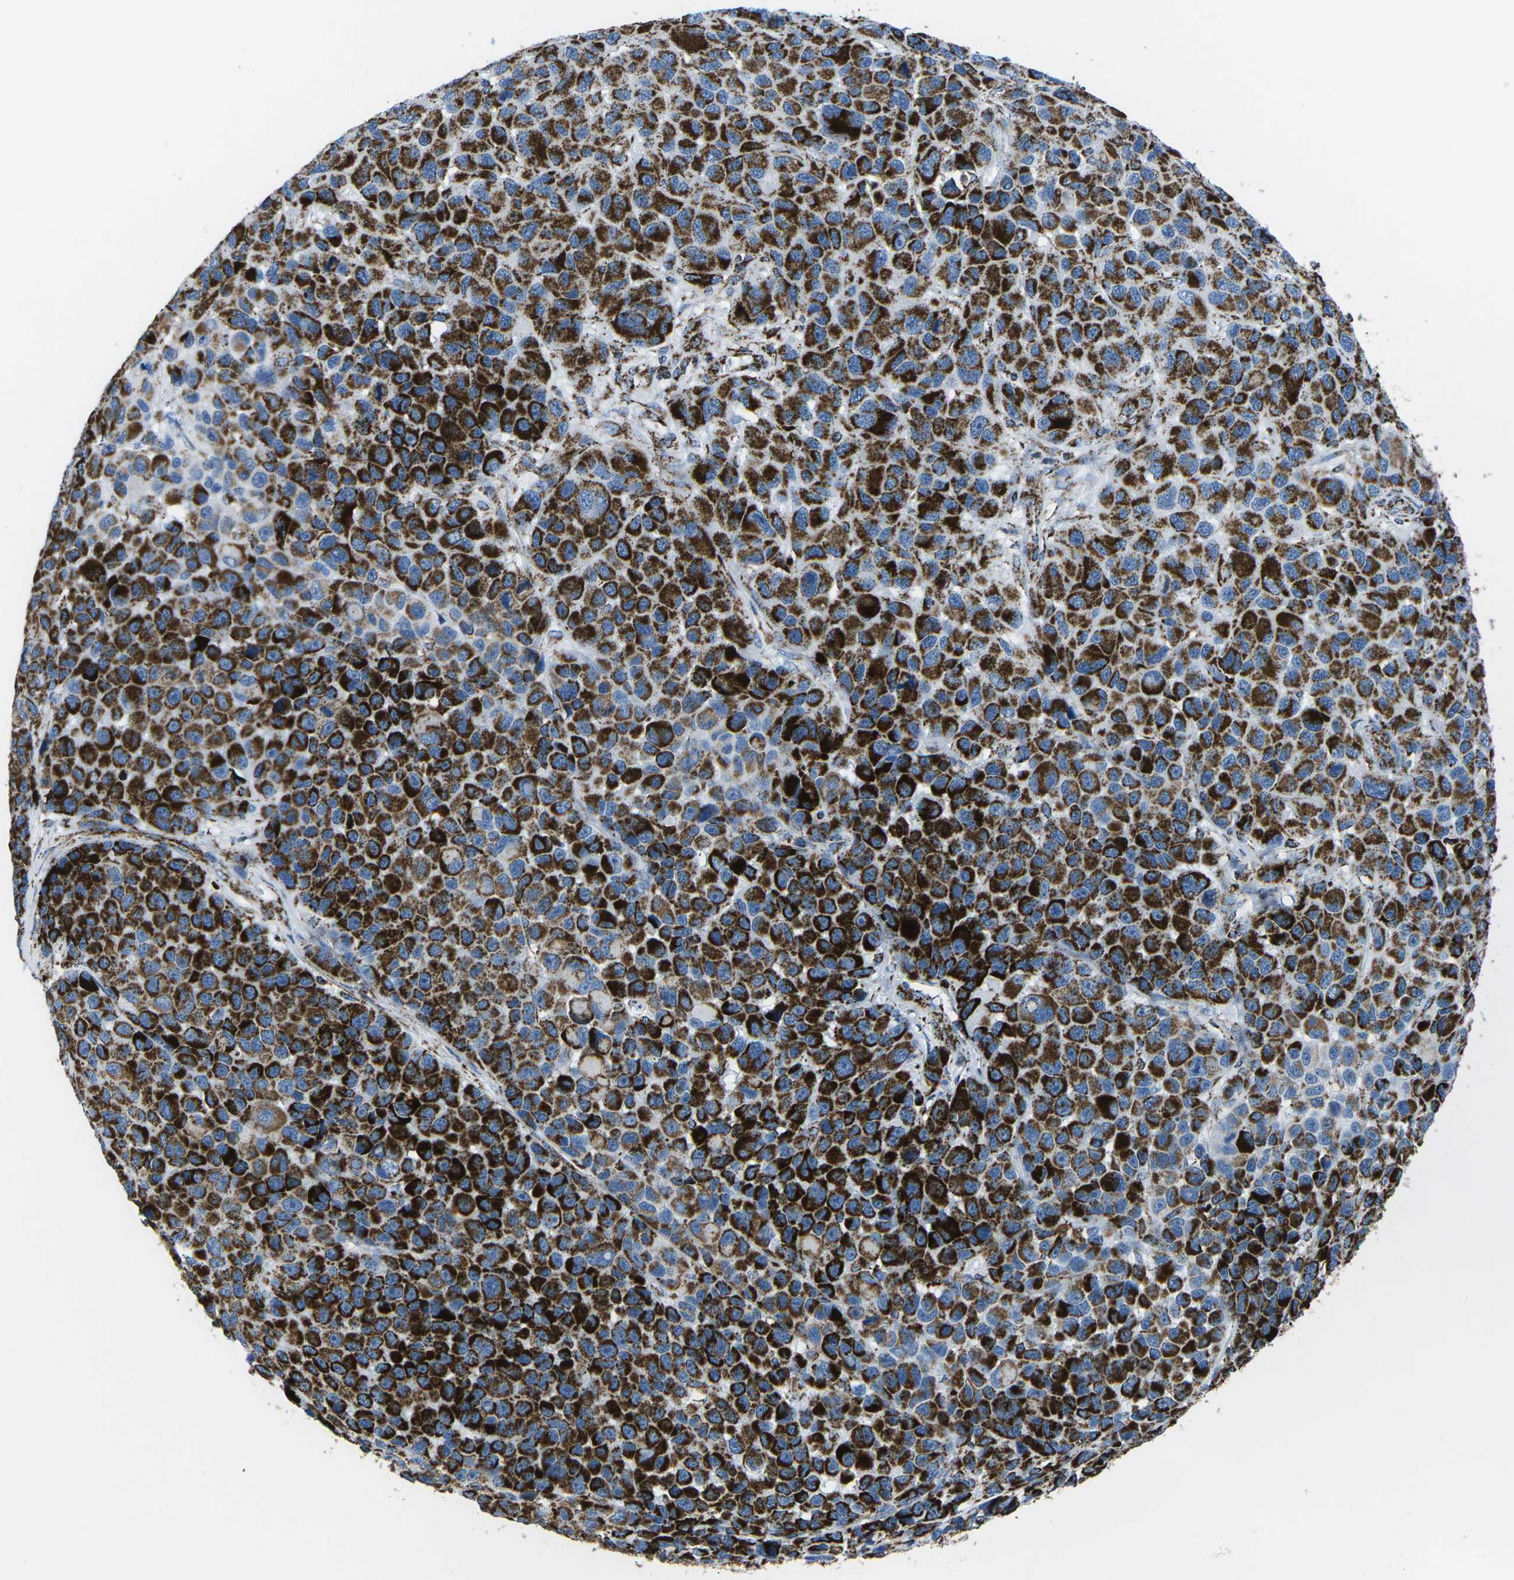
{"staining": {"intensity": "strong", "quantity": ">75%", "location": "cytoplasmic/membranous"}, "tissue": "melanoma", "cell_type": "Tumor cells", "image_type": "cancer", "snomed": [{"axis": "morphology", "description": "Malignant melanoma, NOS"}, {"axis": "topography", "description": "Skin"}], "caption": "Melanoma stained for a protein shows strong cytoplasmic/membranous positivity in tumor cells. The protein of interest is shown in brown color, while the nuclei are stained blue.", "gene": "MT-CO2", "patient": {"sex": "male", "age": 53}}